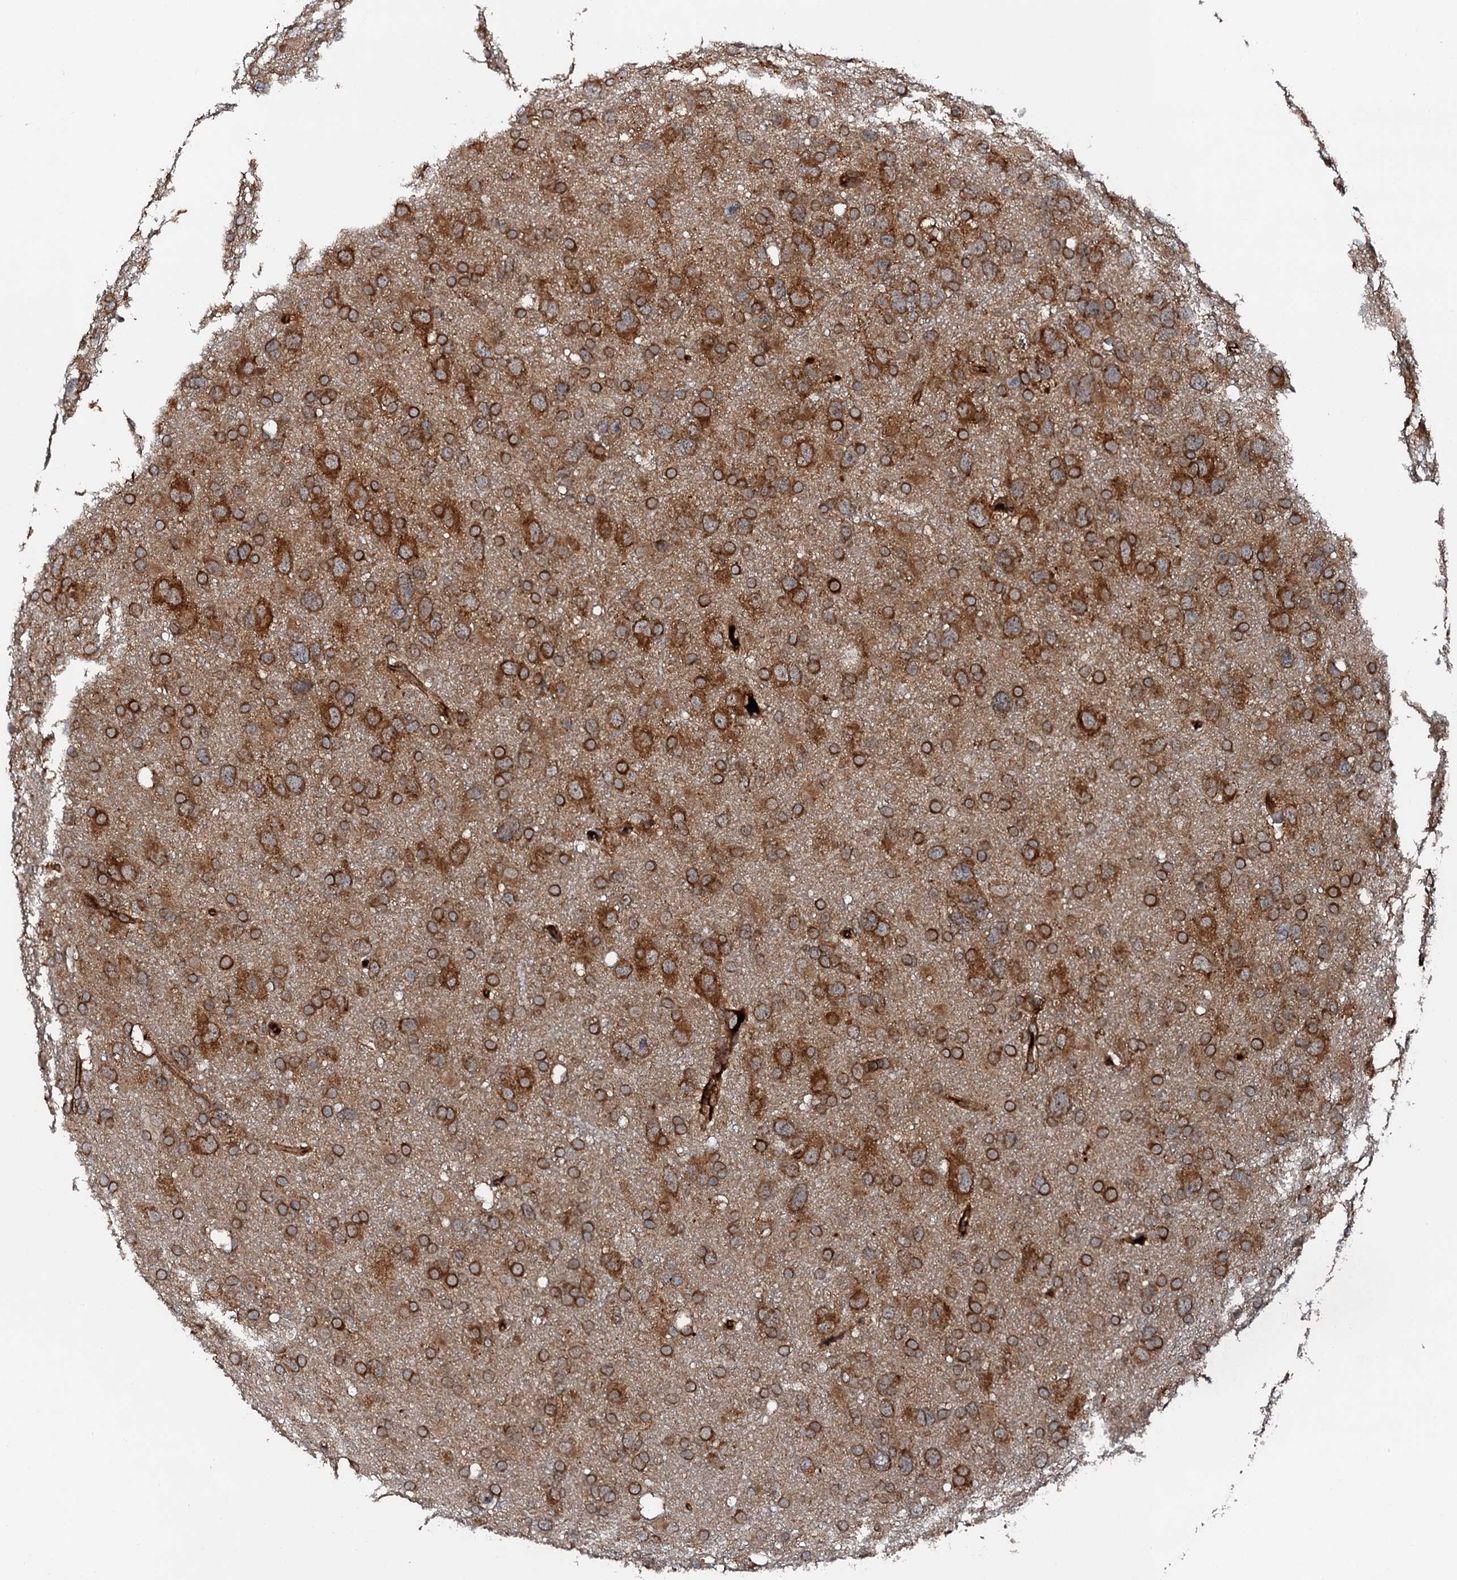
{"staining": {"intensity": "strong", "quantity": ">75%", "location": "cytoplasmic/membranous"}, "tissue": "glioma", "cell_type": "Tumor cells", "image_type": "cancer", "snomed": [{"axis": "morphology", "description": "Glioma, malignant, High grade"}, {"axis": "topography", "description": "Brain"}], "caption": "Brown immunohistochemical staining in glioma displays strong cytoplasmic/membranous positivity in about >75% of tumor cells.", "gene": "FLYWCH1", "patient": {"sex": "male", "age": 61}}